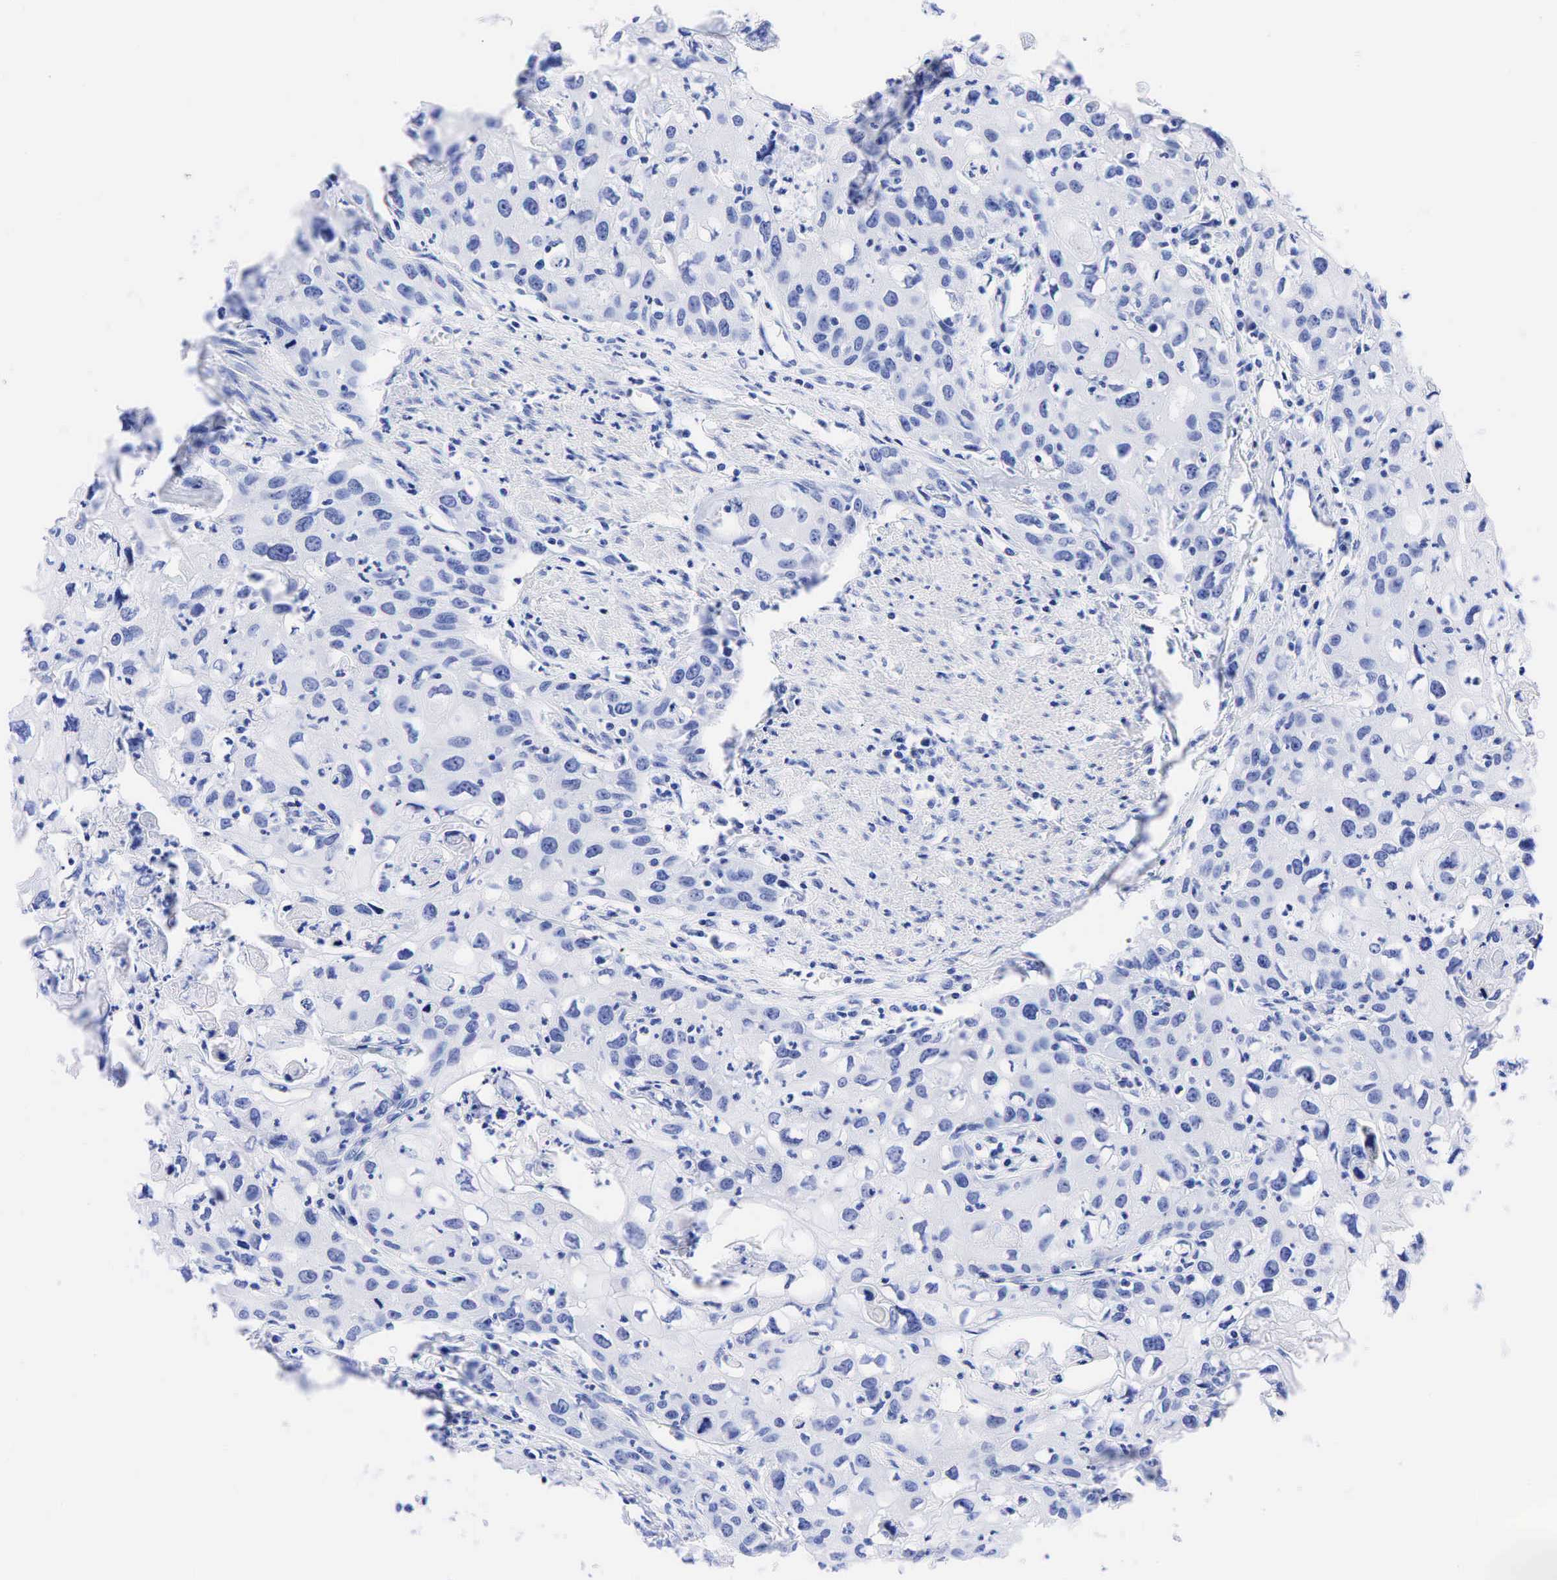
{"staining": {"intensity": "negative", "quantity": "none", "location": "none"}, "tissue": "urothelial cancer", "cell_type": "Tumor cells", "image_type": "cancer", "snomed": [{"axis": "morphology", "description": "Urothelial carcinoma, High grade"}, {"axis": "topography", "description": "Urinary bladder"}], "caption": "Tumor cells show no significant protein staining in urothelial cancer. (DAB (3,3'-diaminobenzidine) immunohistochemistry (IHC) visualized using brightfield microscopy, high magnification).", "gene": "CHGA", "patient": {"sex": "male", "age": 54}}